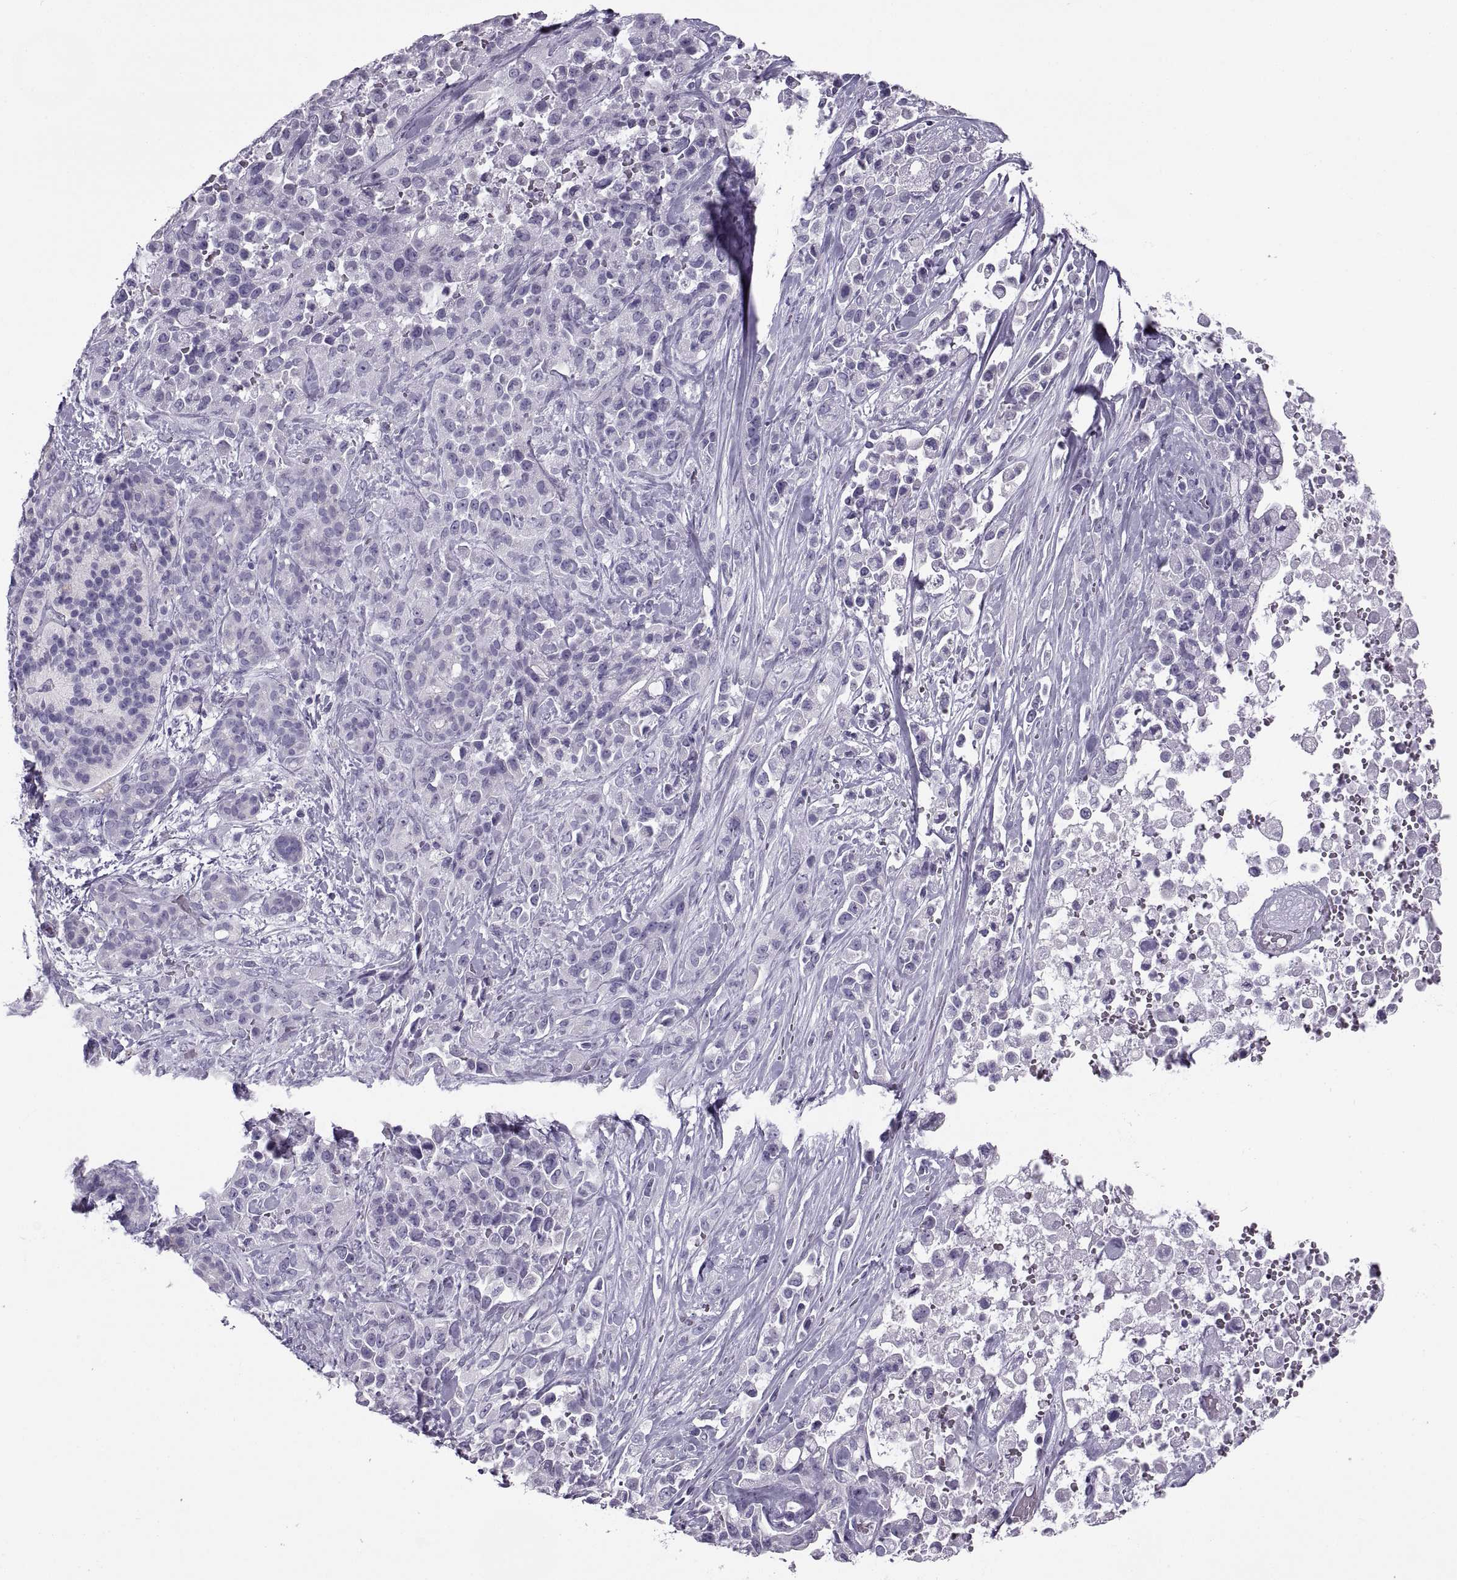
{"staining": {"intensity": "negative", "quantity": "none", "location": "none"}, "tissue": "pancreatic cancer", "cell_type": "Tumor cells", "image_type": "cancer", "snomed": [{"axis": "morphology", "description": "Adenocarcinoma, NOS"}, {"axis": "topography", "description": "Pancreas"}], "caption": "The image exhibits no staining of tumor cells in pancreatic adenocarcinoma.", "gene": "RLBP1", "patient": {"sex": "male", "age": 44}}